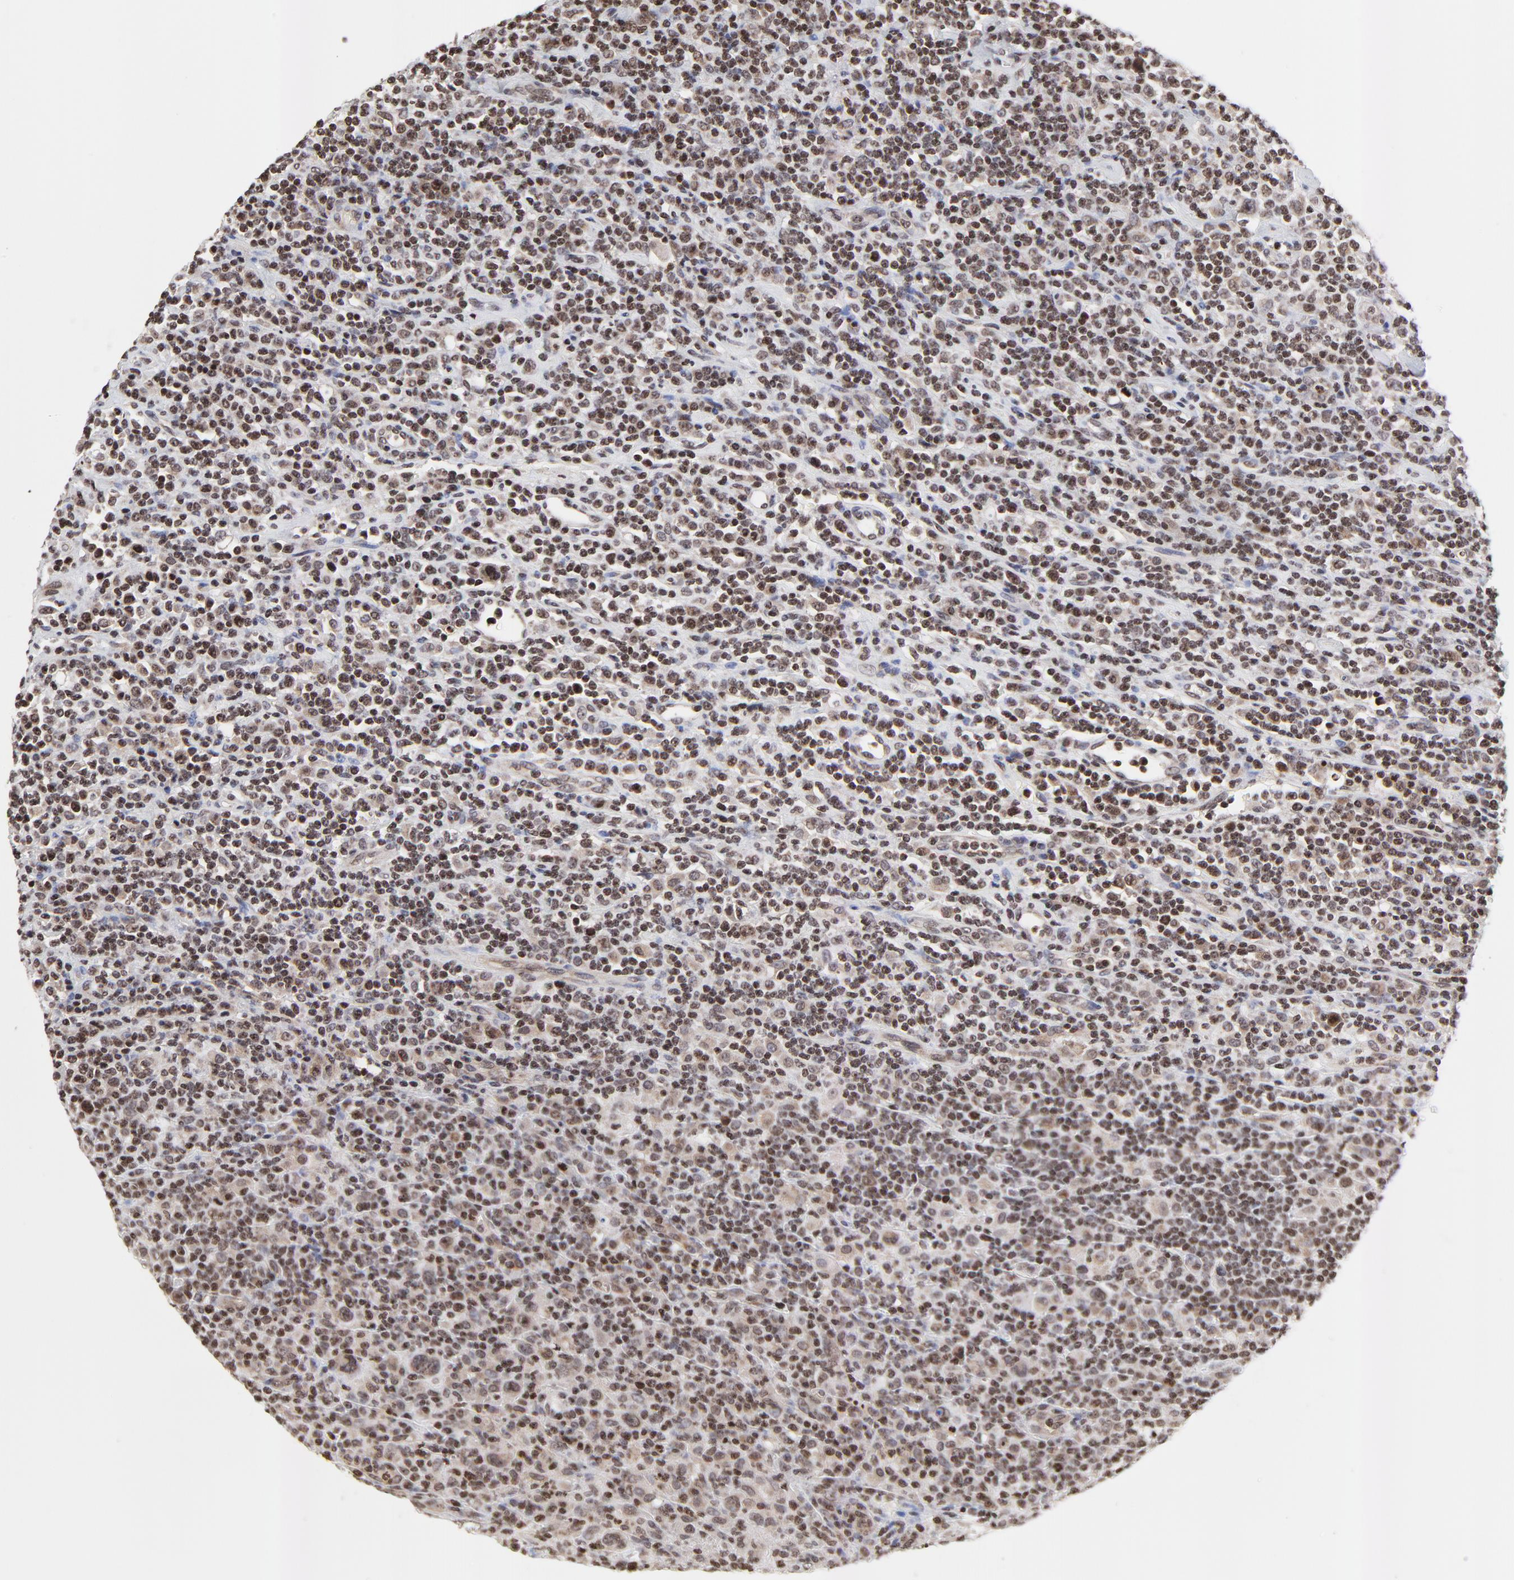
{"staining": {"intensity": "weak", "quantity": "25%-75%", "location": "cytoplasmic/membranous,nuclear"}, "tissue": "lymphoma", "cell_type": "Tumor cells", "image_type": "cancer", "snomed": [{"axis": "morphology", "description": "Hodgkin's disease, NOS"}, {"axis": "topography", "description": "Lymph node"}], "caption": "The micrograph displays immunohistochemical staining of Hodgkin's disease. There is weak cytoplasmic/membranous and nuclear expression is appreciated in approximately 25%-75% of tumor cells.", "gene": "ZNF777", "patient": {"sex": "male", "age": 65}}